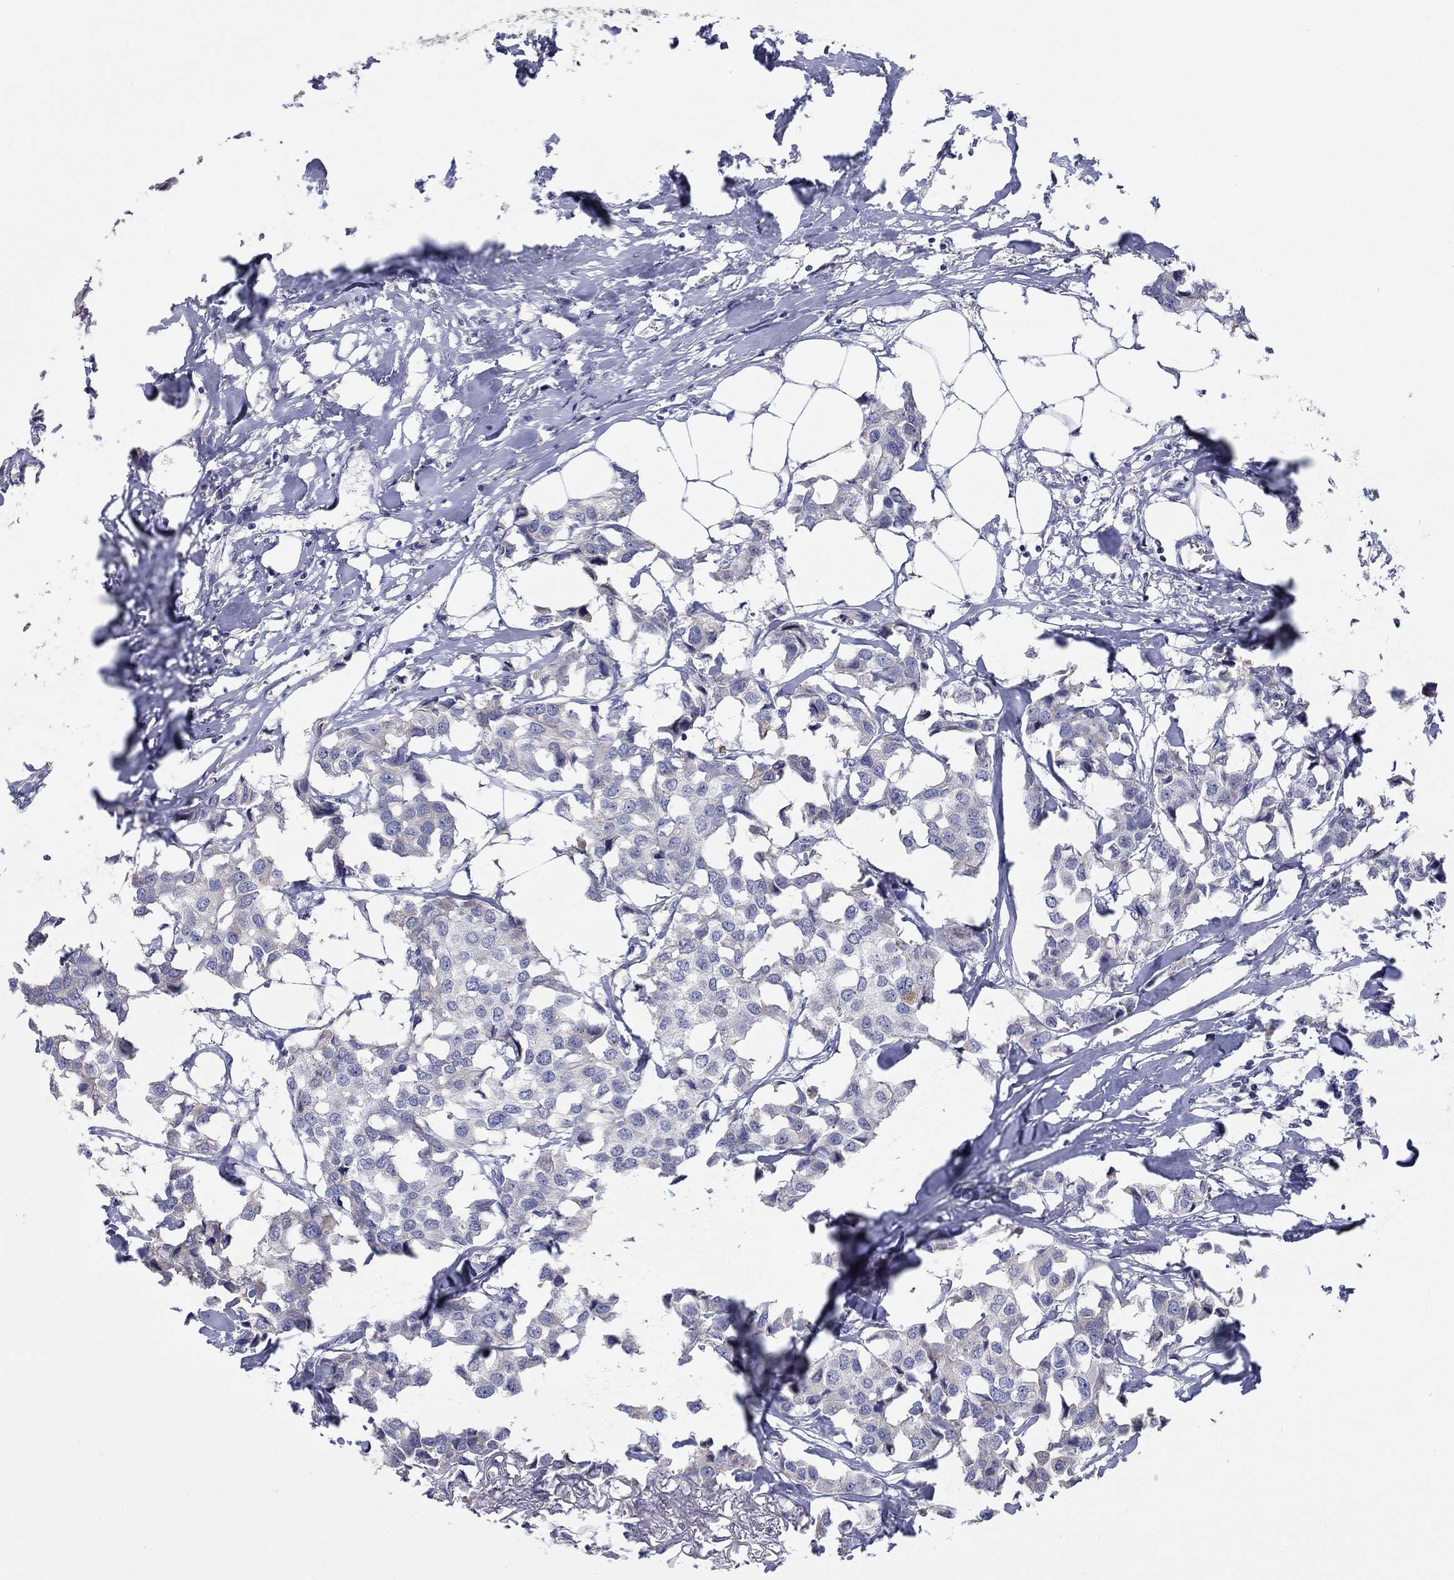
{"staining": {"intensity": "negative", "quantity": "none", "location": "none"}, "tissue": "breast cancer", "cell_type": "Tumor cells", "image_type": "cancer", "snomed": [{"axis": "morphology", "description": "Duct carcinoma"}, {"axis": "topography", "description": "Breast"}], "caption": "An immunohistochemistry (IHC) image of breast cancer is shown. There is no staining in tumor cells of breast cancer.", "gene": "LRRC4C", "patient": {"sex": "female", "age": 80}}